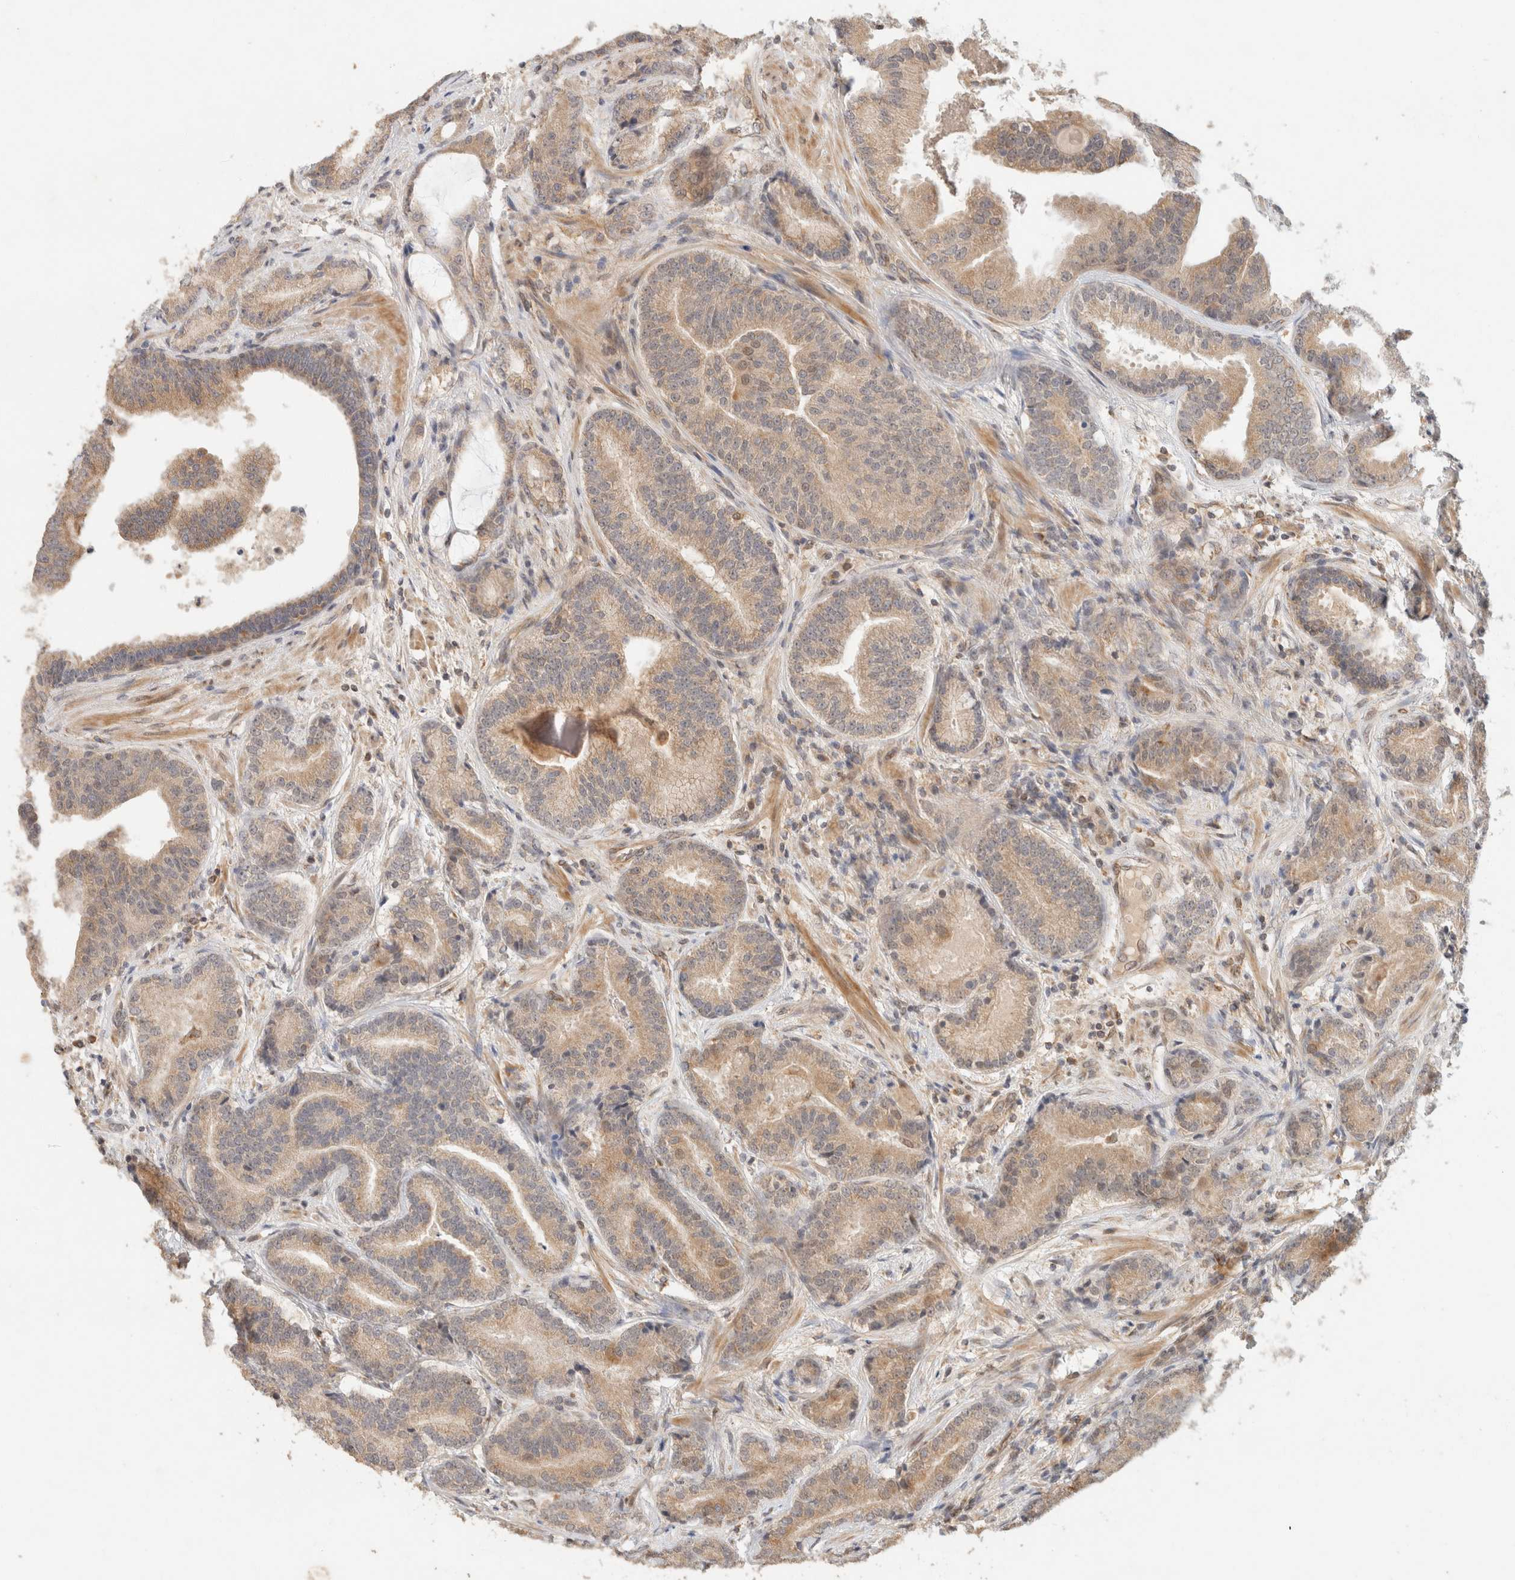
{"staining": {"intensity": "weak", "quantity": ">75%", "location": "cytoplasmic/membranous"}, "tissue": "prostate cancer", "cell_type": "Tumor cells", "image_type": "cancer", "snomed": [{"axis": "morphology", "description": "Adenocarcinoma, High grade"}, {"axis": "topography", "description": "Prostate"}], "caption": "The histopathology image reveals staining of adenocarcinoma (high-grade) (prostate), revealing weak cytoplasmic/membranous protein positivity (brown color) within tumor cells.", "gene": "TACC1", "patient": {"sex": "male", "age": 55}}